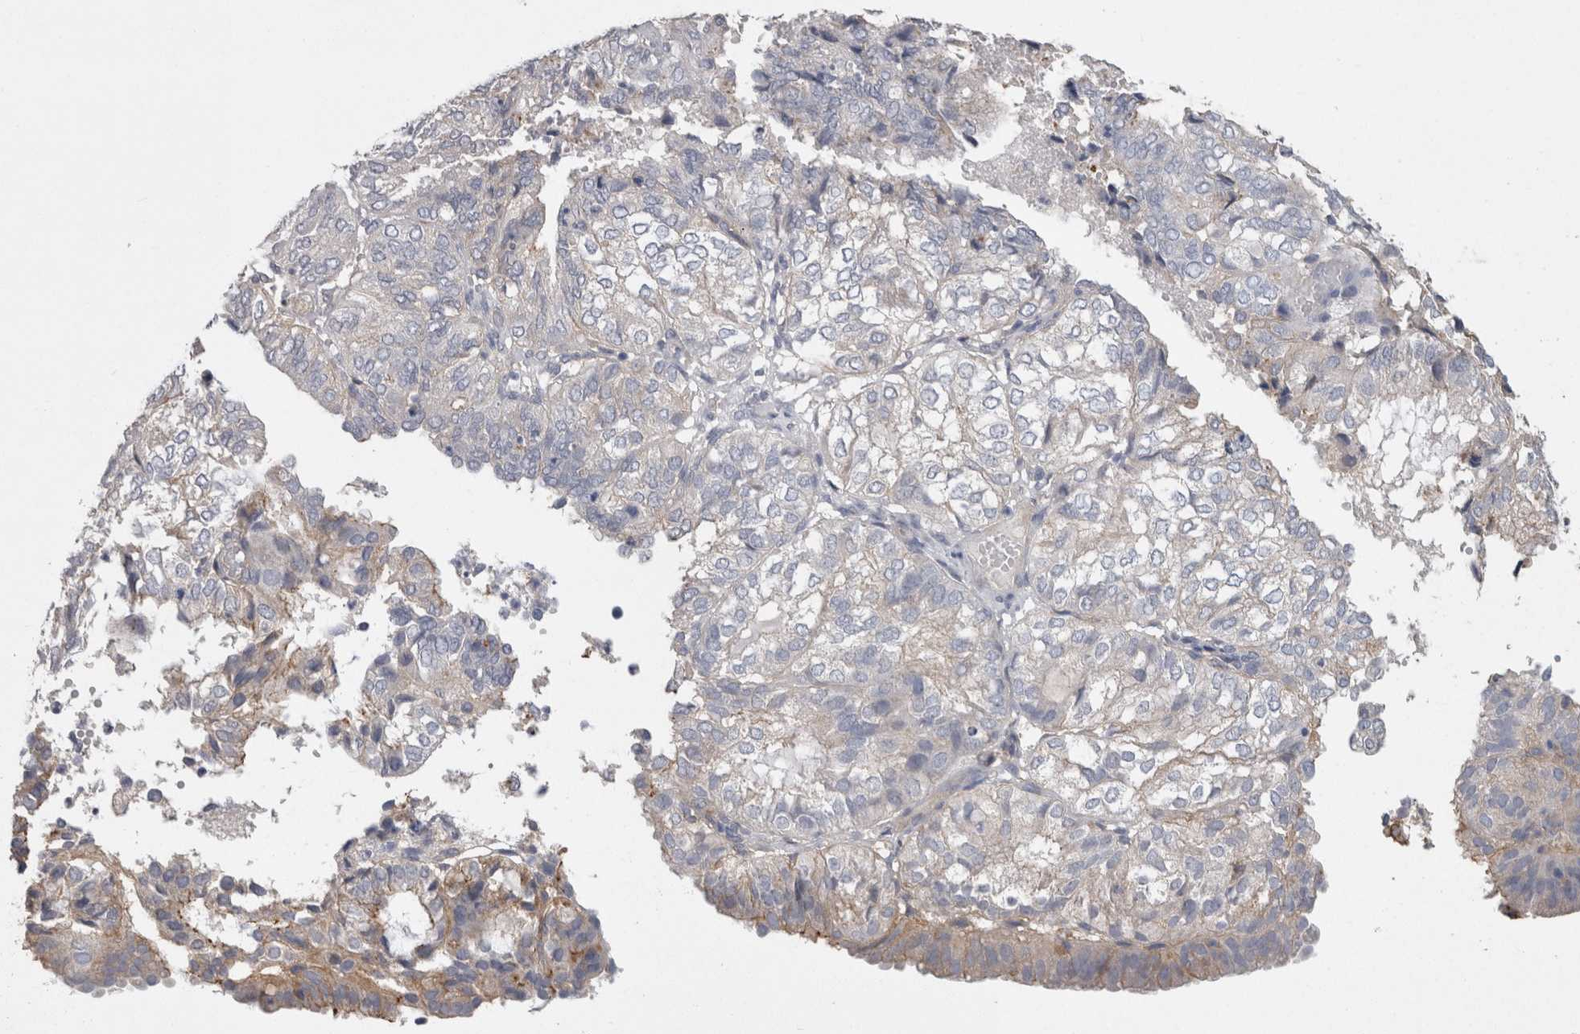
{"staining": {"intensity": "moderate", "quantity": "<25%", "location": "cytoplasmic/membranous"}, "tissue": "endometrial cancer", "cell_type": "Tumor cells", "image_type": "cancer", "snomed": [{"axis": "morphology", "description": "Adenocarcinoma, NOS"}, {"axis": "topography", "description": "Uterus"}], "caption": "DAB (3,3'-diaminobenzidine) immunohistochemical staining of endometrial cancer reveals moderate cytoplasmic/membranous protein expression in approximately <25% of tumor cells.", "gene": "NECTIN2", "patient": {"sex": "female", "age": 60}}